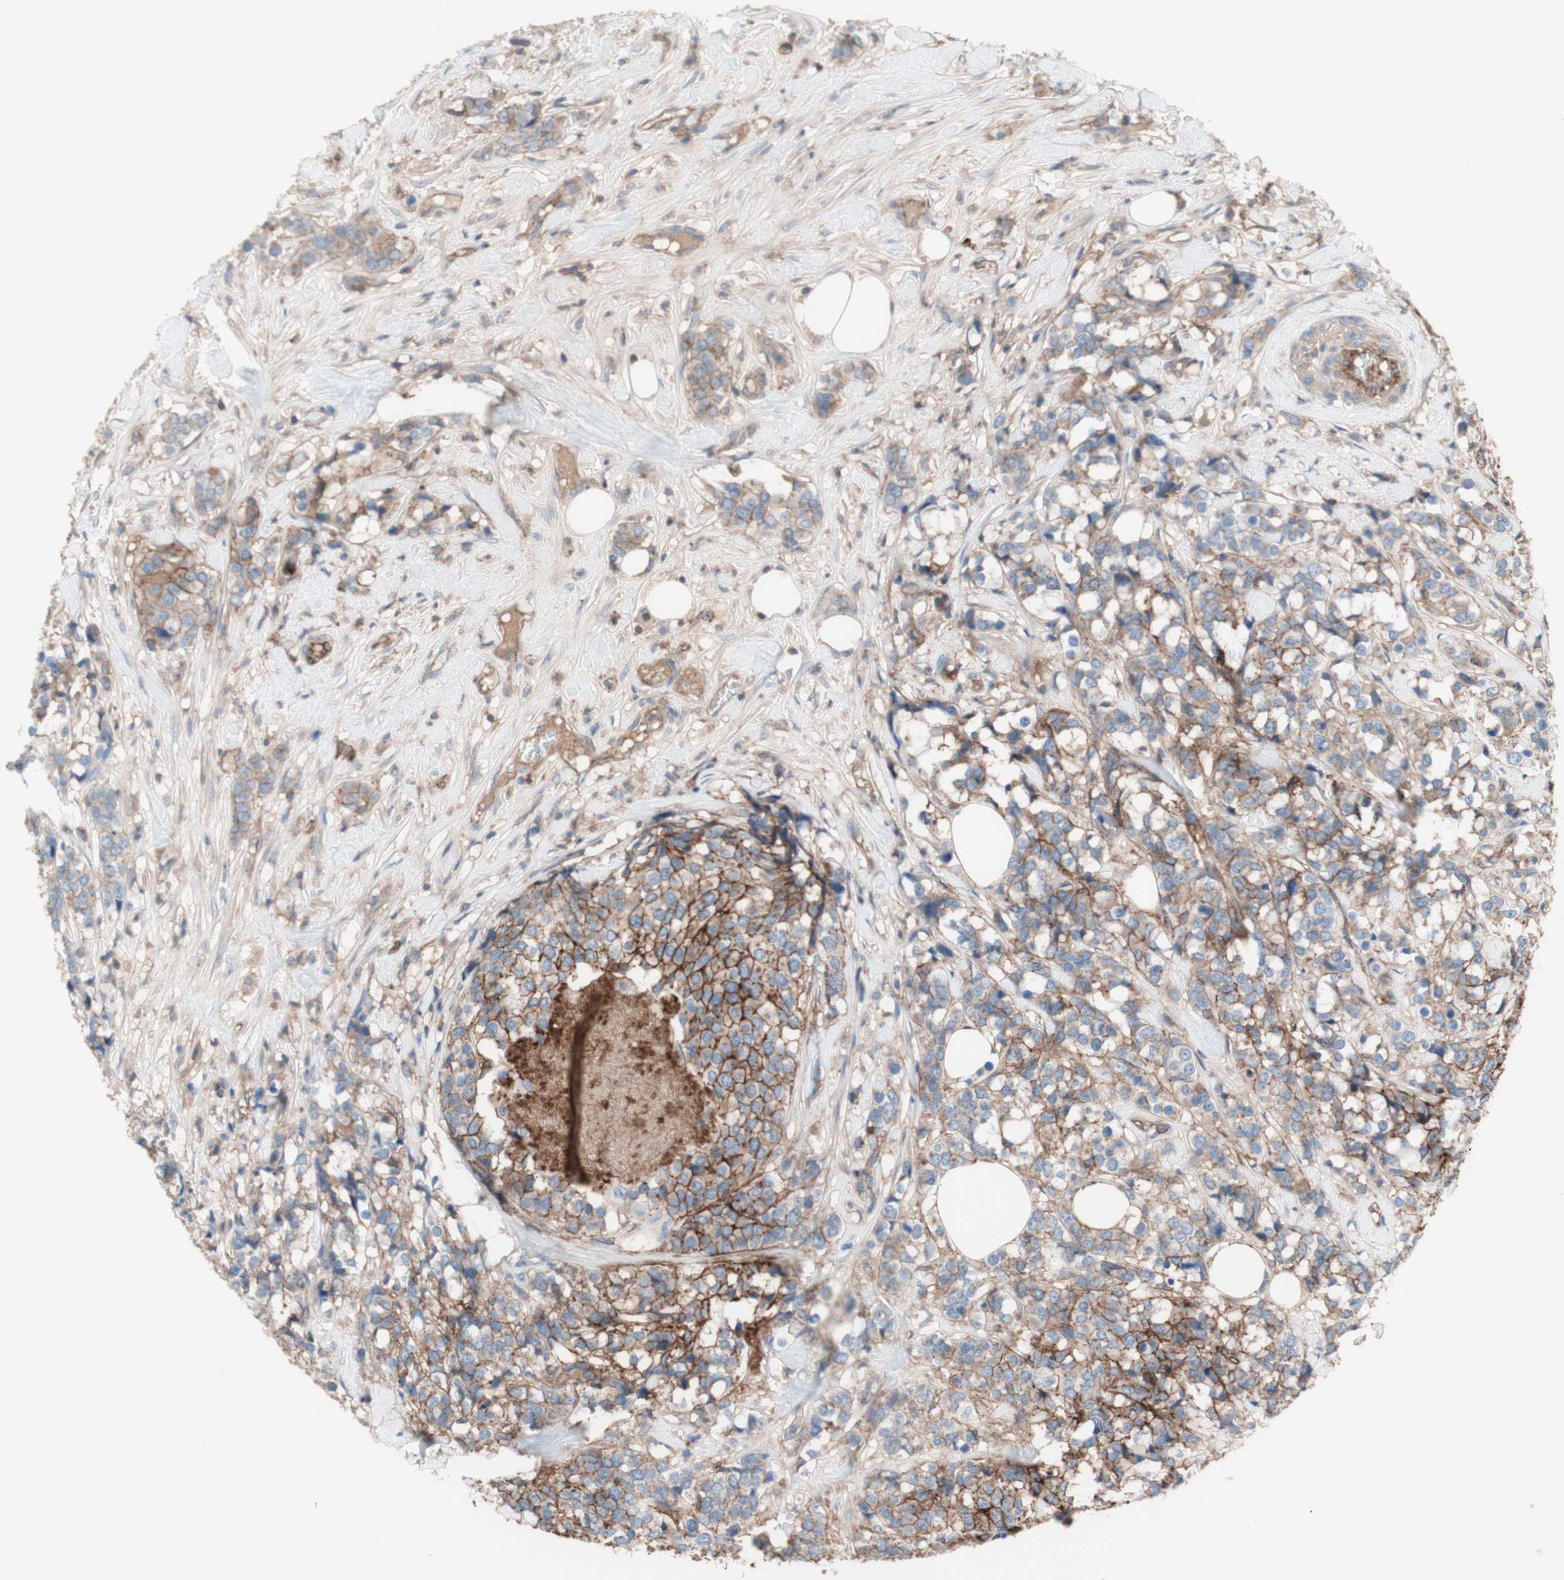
{"staining": {"intensity": "moderate", "quantity": ">75%", "location": "cytoplasmic/membranous"}, "tissue": "breast cancer", "cell_type": "Tumor cells", "image_type": "cancer", "snomed": [{"axis": "morphology", "description": "Lobular carcinoma"}, {"axis": "topography", "description": "Breast"}], "caption": "Human breast cancer (lobular carcinoma) stained for a protein (brown) displays moderate cytoplasmic/membranous positive staining in about >75% of tumor cells.", "gene": "CD46", "patient": {"sex": "female", "age": 59}}